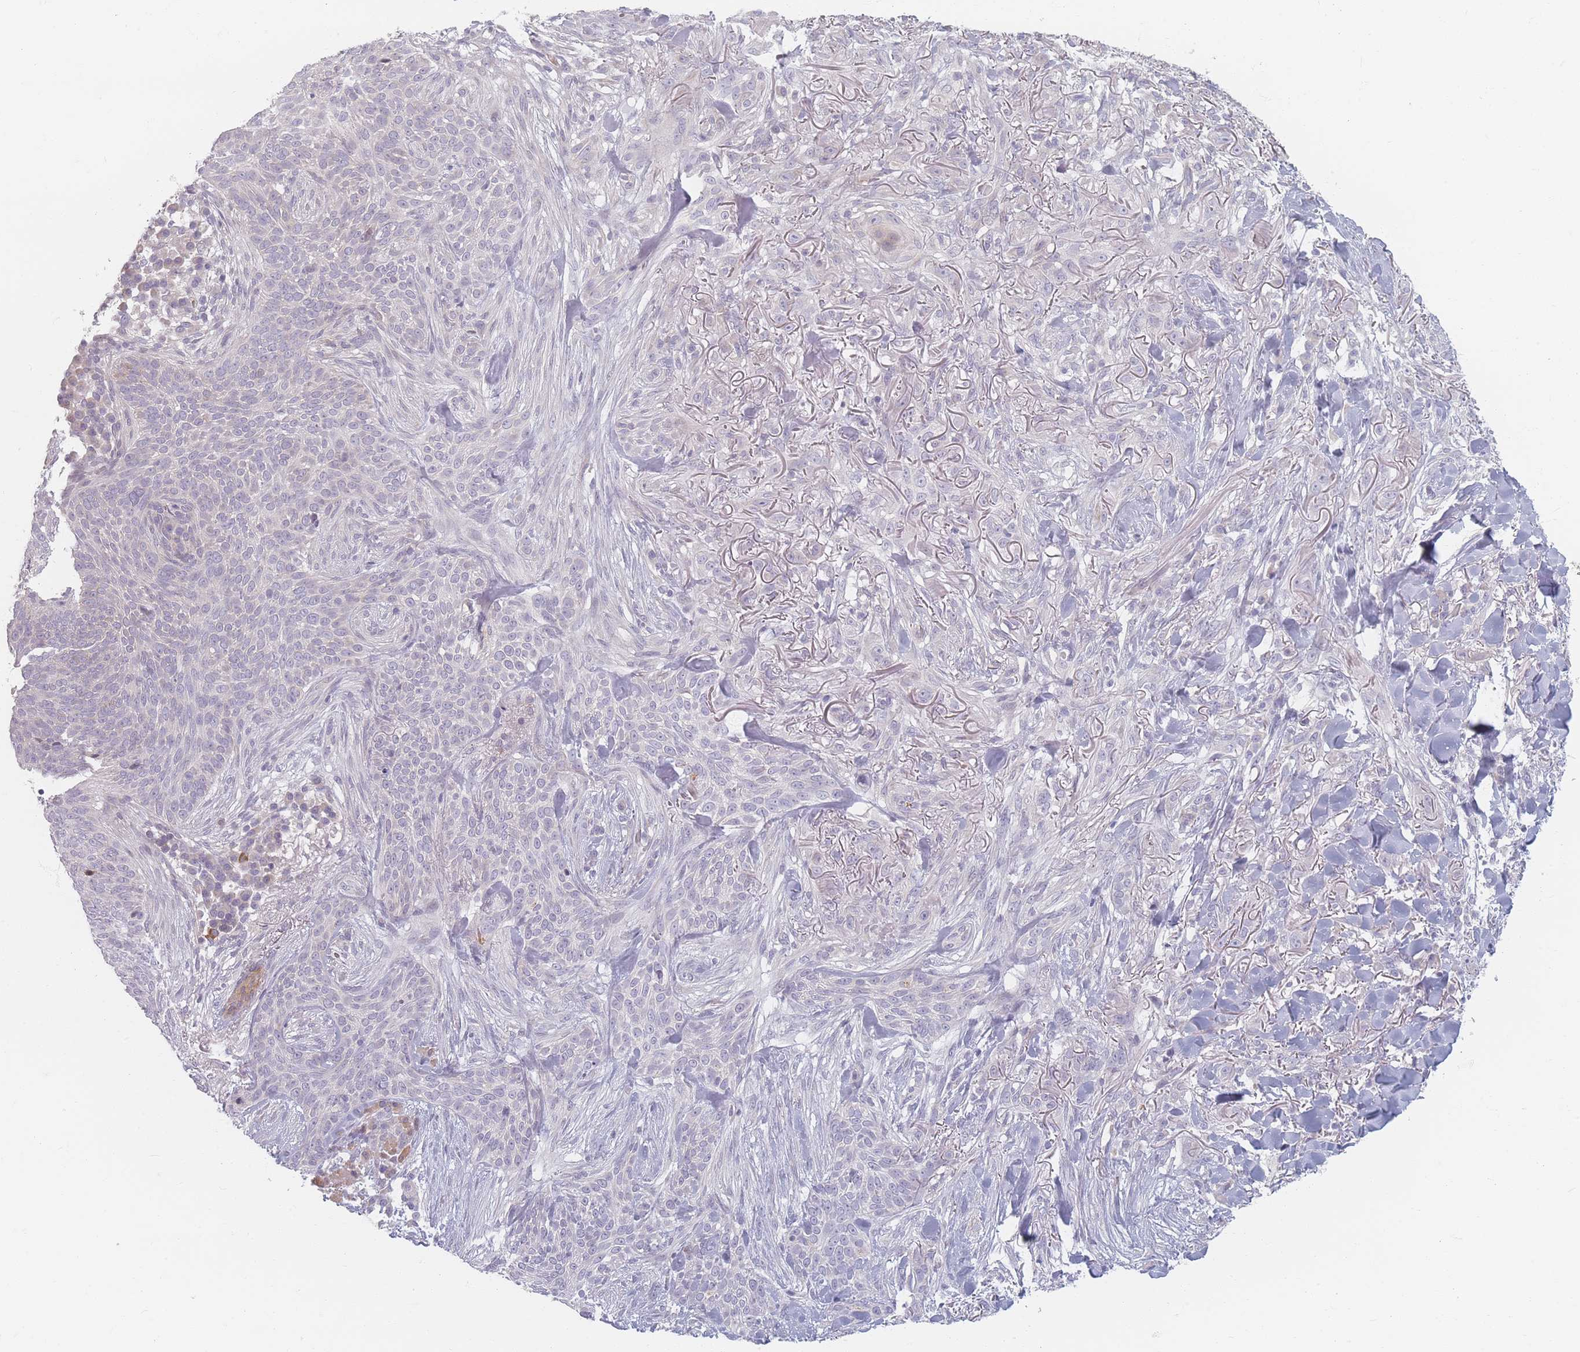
{"staining": {"intensity": "negative", "quantity": "none", "location": "none"}, "tissue": "skin cancer", "cell_type": "Tumor cells", "image_type": "cancer", "snomed": [{"axis": "morphology", "description": "Basal cell carcinoma"}, {"axis": "topography", "description": "Skin"}], "caption": "Skin basal cell carcinoma was stained to show a protein in brown. There is no significant expression in tumor cells.", "gene": "TMOD1", "patient": {"sex": "male", "age": 72}}